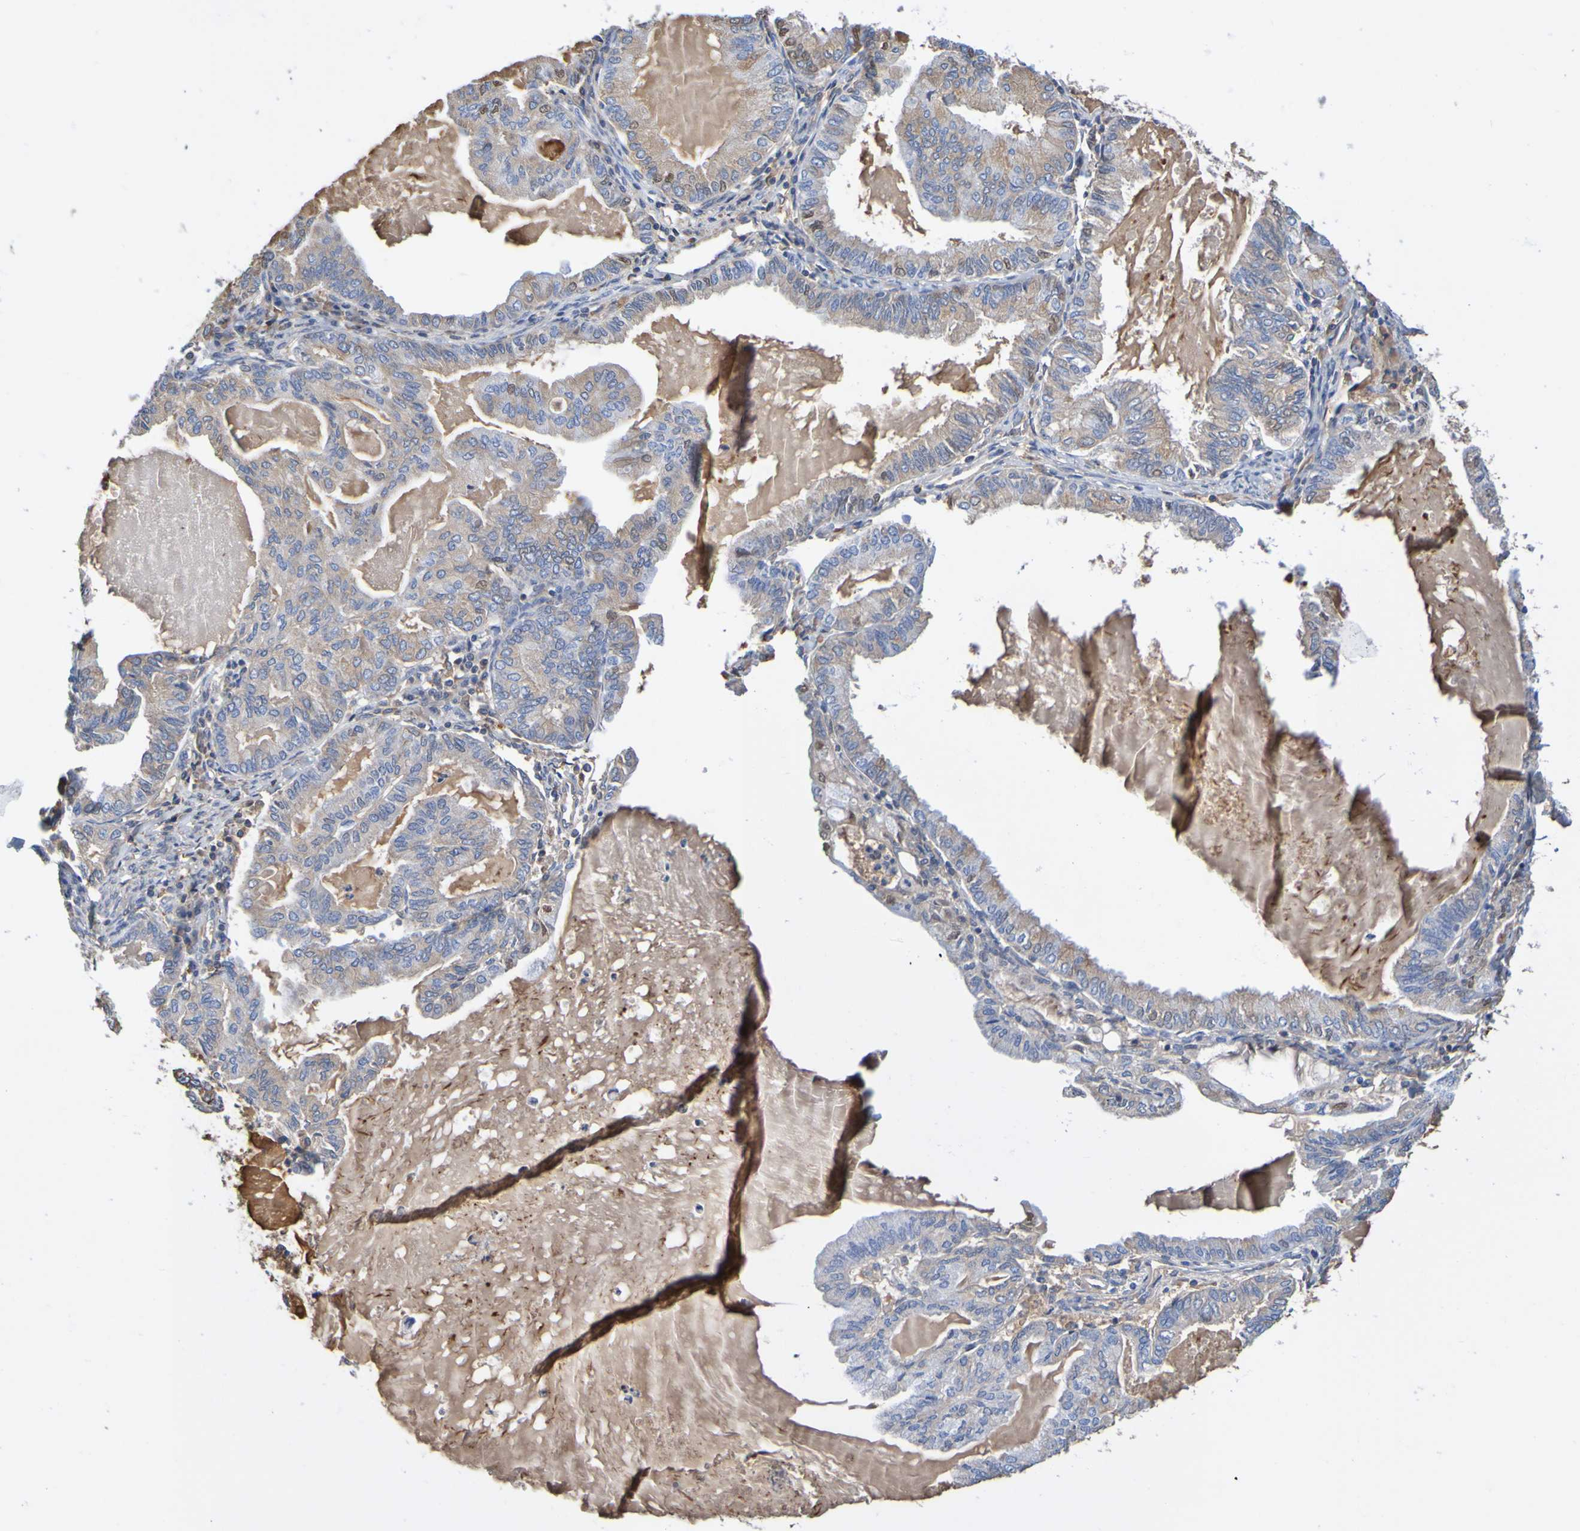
{"staining": {"intensity": "moderate", "quantity": "25%-75%", "location": "cytoplasmic/membranous"}, "tissue": "endometrial cancer", "cell_type": "Tumor cells", "image_type": "cancer", "snomed": [{"axis": "morphology", "description": "Adenocarcinoma, NOS"}, {"axis": "topography", "description": "Endometrium"}], "caption": "Brown immunohistochemical staining in endometrial cancer (adenocarcinoma) reveals moderate cytoplasmic/membranous expression in about 25%-75% of tumor cells.", "gene": "GAB3", "patient": {"sex": "female", "age": 86}}